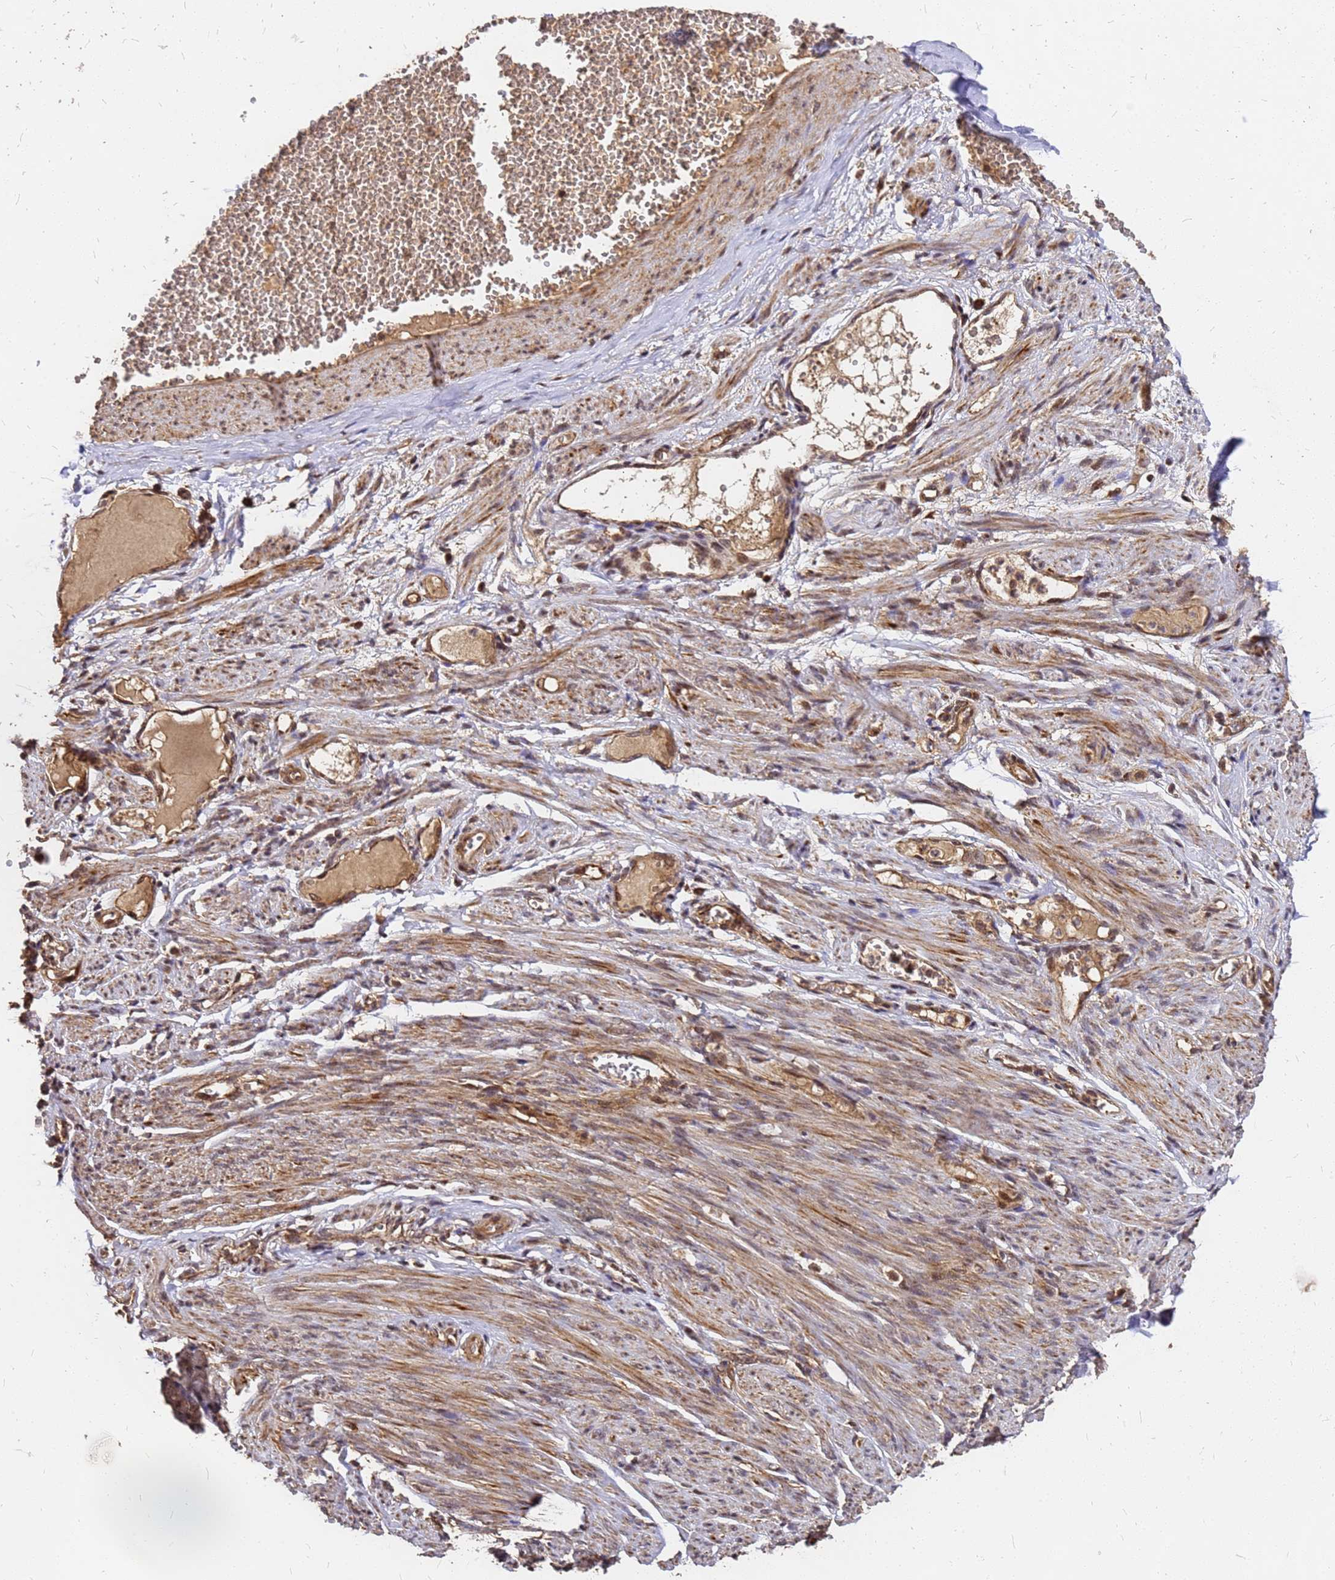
{"staining": {"intensity": "moderate", "quantity": ">75%", "location": "cytoplasmic/membranous,nuclear"}, "tissue": "soft tissue", "cell_type": "Fibroblasts", "image_type": "normal", "snomed": [{"axis": "morphology", "description": "Normal tissue, NOS"}, {"axis": "topography", "description": "Smooth muscle"}, {"axis": "topography", "description": "Peripheral nerve tissue"}], "caption": "DAB immunohistochemical staining of unremarkable human soft tissue reveals moderate cytoplasmic/membranous,nuclear protein positivity in approximately >75% of fibroblasts. (Brightfield microscopy of DAB IHC at high magnification).", "gene": "GPATCH8", "patient": {"sex": "female", "age": 39}}